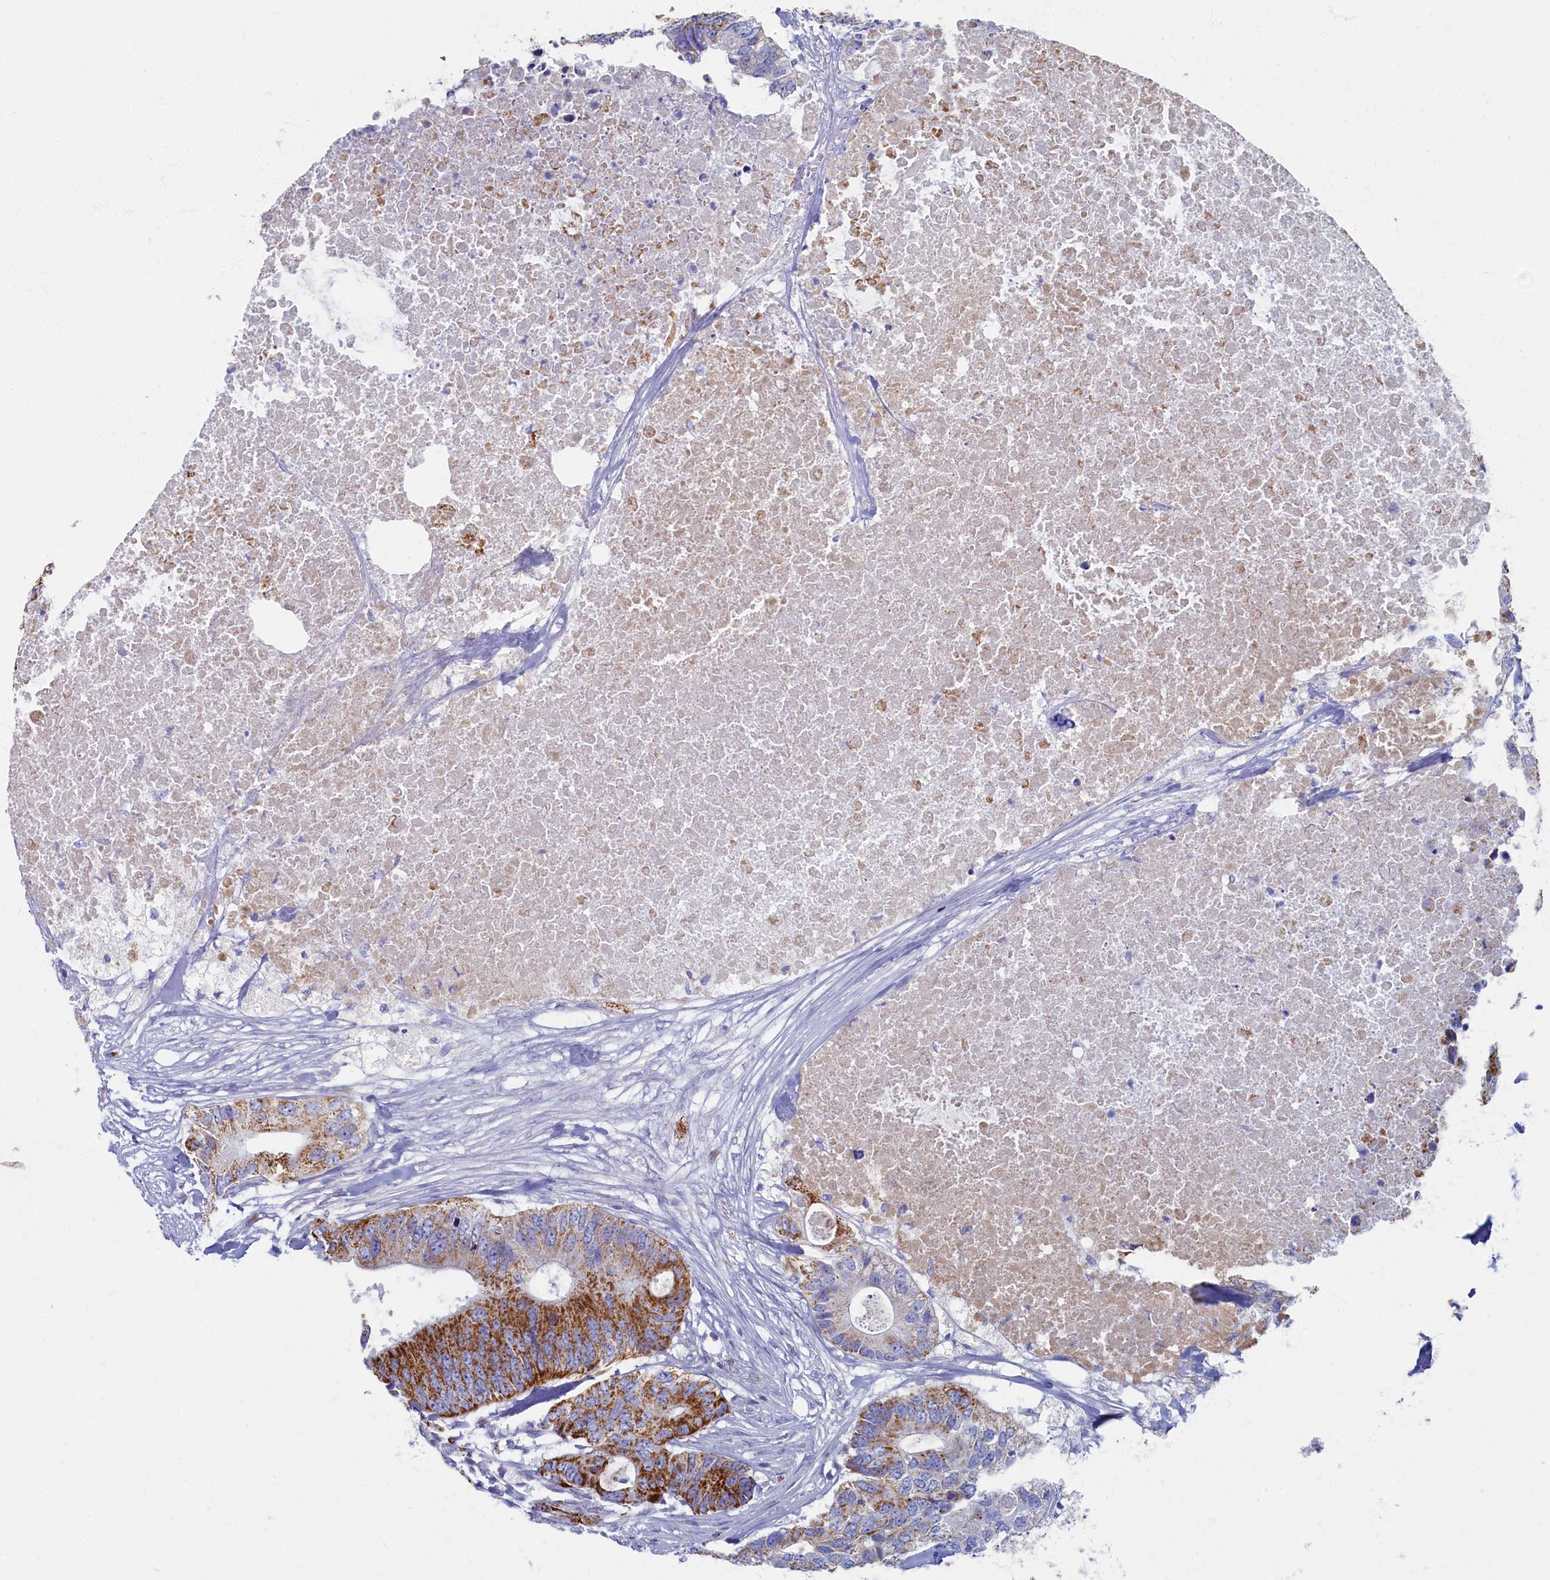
{"staining": {"intensity": "strong", "quantity": ">75%", "location": "cytoplasmic/membranous"}, "tissue": "colorectal cancer", "cell_type": "Tumor cells", "image_type": "cancer", "snomed": [{"axis": "morphology", "description": "Adenocarcinoma, NOS"}, {"axis": "topography", "description": "Colon"}], "caption": "Protein expression analysis of human colorectal cancer (adenocarcinoma) reveals strong cytoplasmic/membranous positivity in approximately >75% of tumor cells. The protein is stained brown, and the nuclei are stained in blue (DAB IHC with brightfield microscopy, high magnification).", "gene": "OCIAD2", "patient": {"sex": "male", "age": 71}}